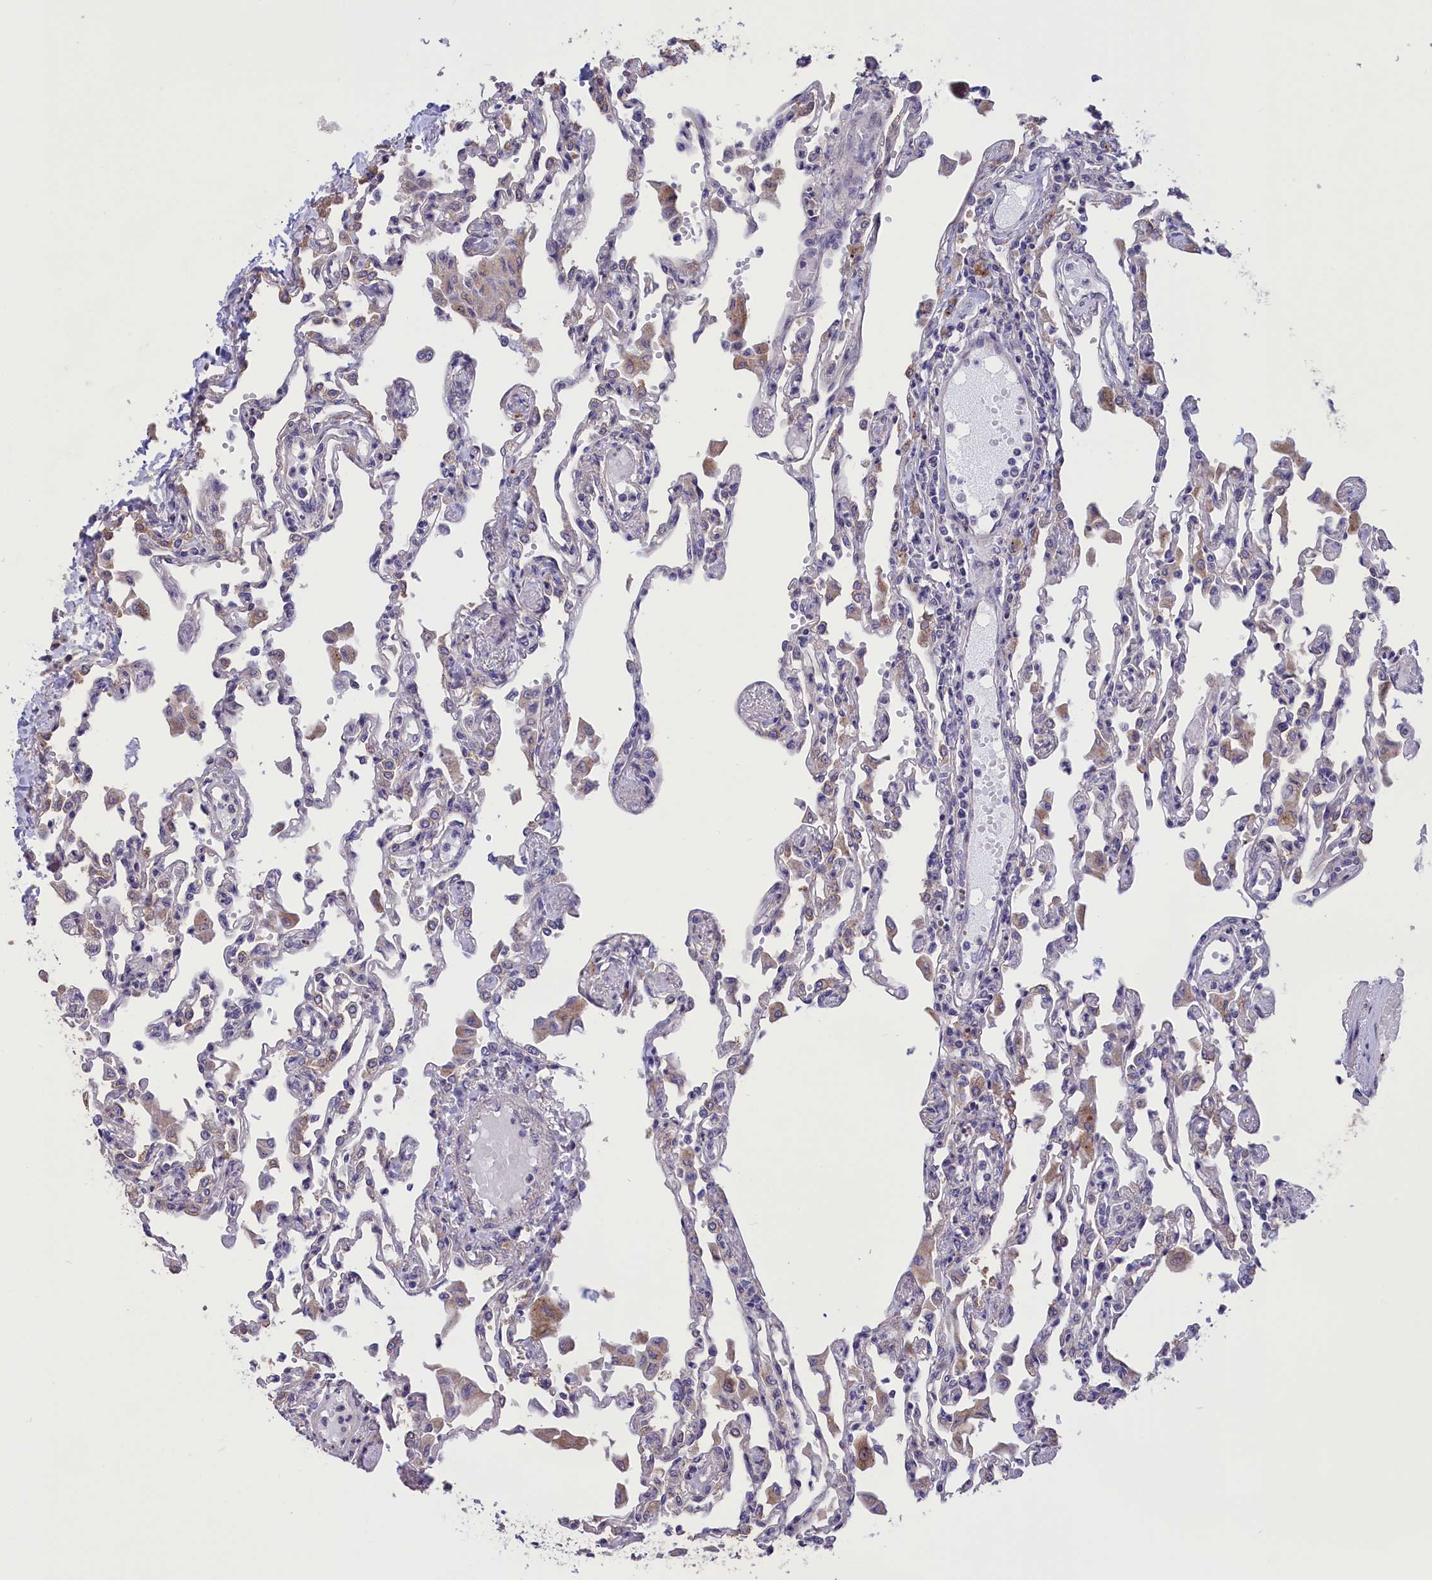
{"staining": {"intensity": "moderate", "quantity": "<25%", "location": "cytoplasmic/membranous"}, "tissue": "lung", "cell_type": "Alveolar cells", "image_type": "normal", "snomed": [{"axis": "morphology", "description": "Normal tissue, NOS"}, {"axis": "topography", "description": "Bronchus"}, {"axis": "topography", "description": "Lung"}], "caption": "Human lung stained with a brown dye exhibits moderate cytoplasmic/membranous positive positivity in approximately <25% of alveolar cells.", "gene": "CYP2U1", "patient": {"sex": "female", "age": 49}}